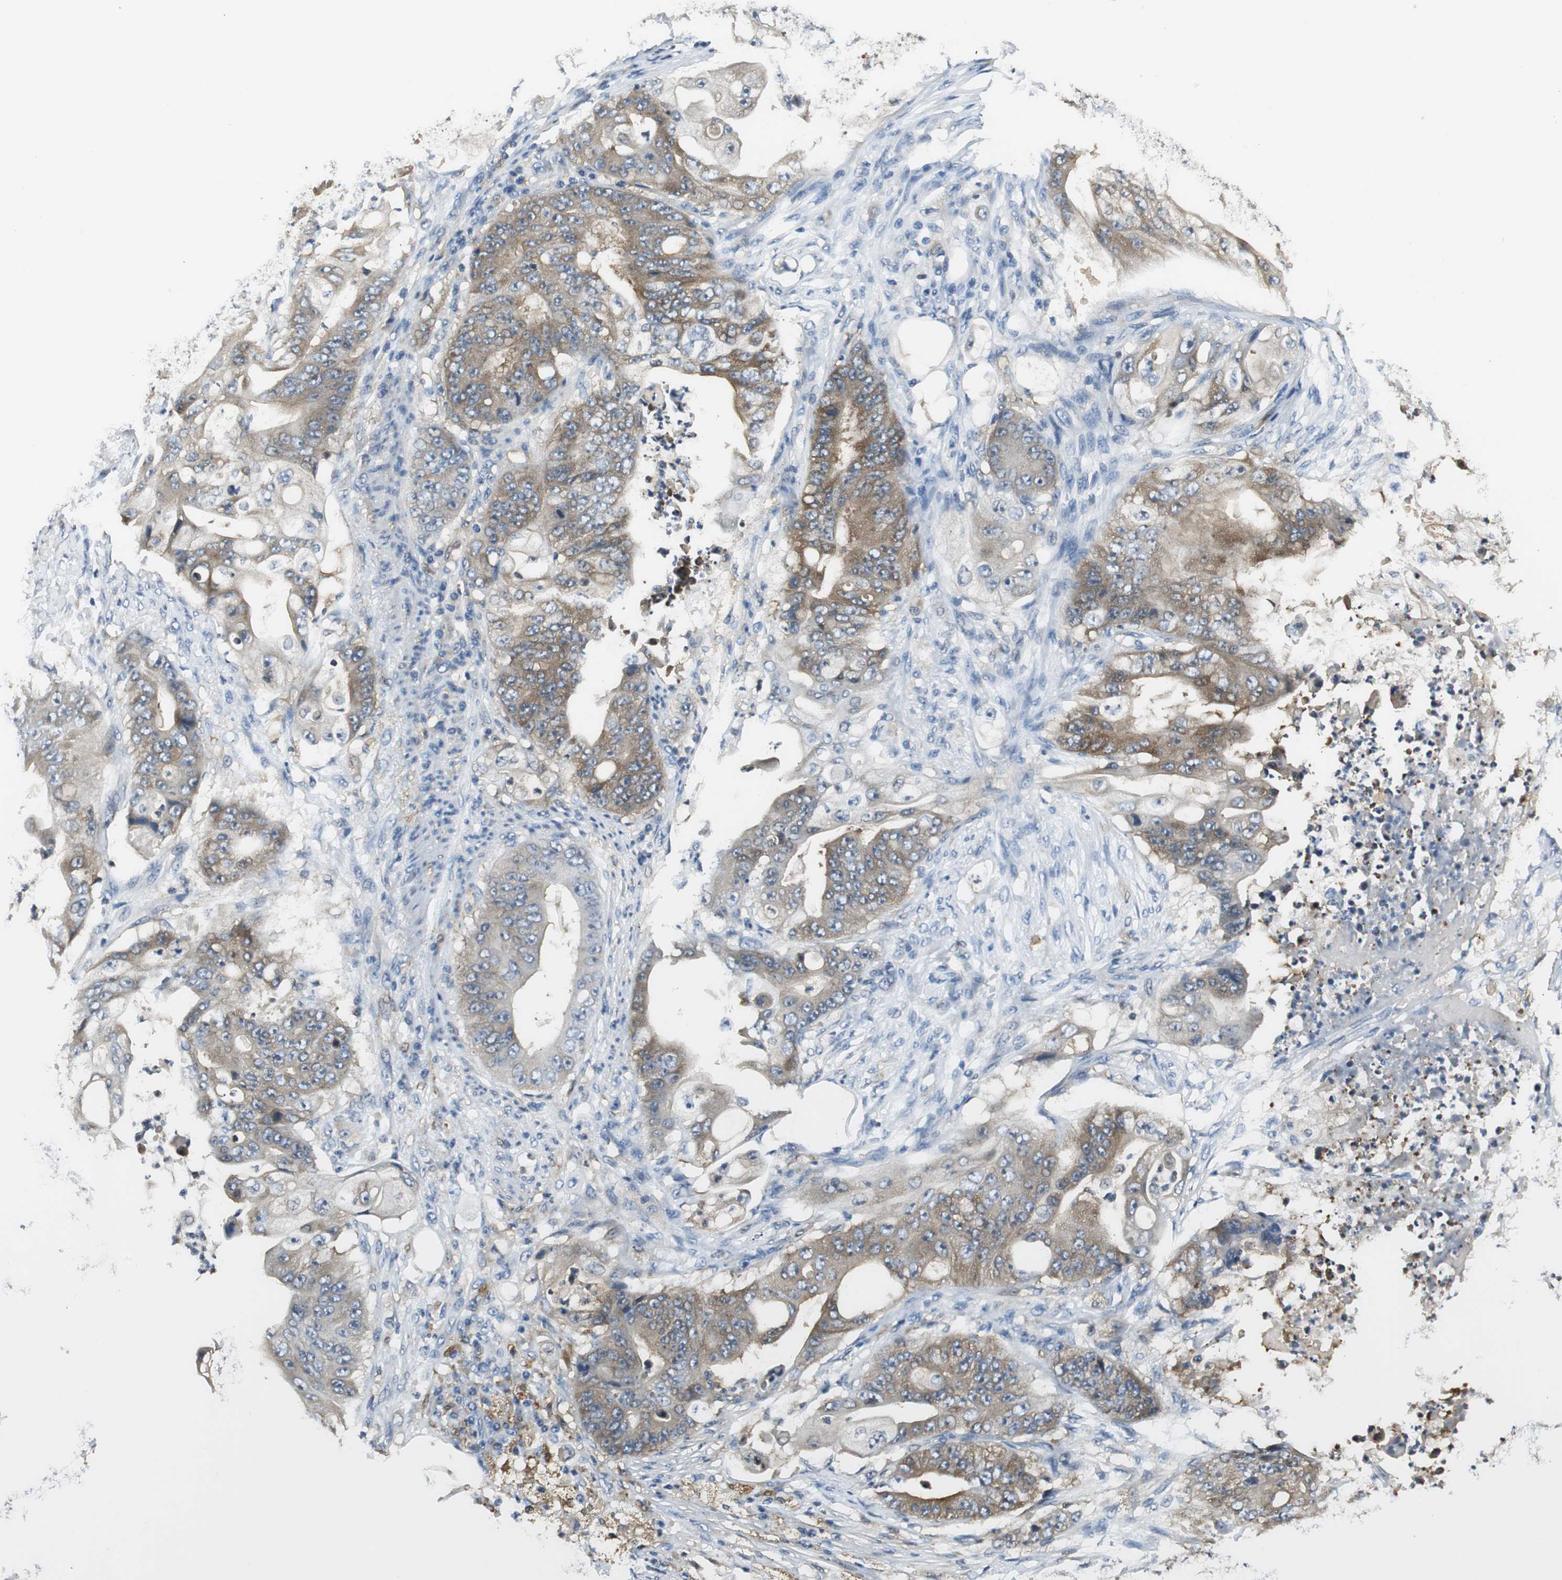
{"staining": {"intensity": "moderate", "quantity": ">75%", "location": "cytoplasmic/membranous"}, "tissue": "stomach cancer", "cell_type": "Tumor cells", "image_type": "cancer", "snomed": [{"axis": "morphology", "description": "Adenocarcinoma, NOS"}, {"axis": "topography", "description": "Stomach"}], "caption": "Immunohistochemical staining of stomach cancer (adenocarcinoma) displays moderate cytoplasmic/membranous protein expression in approximately >75% of tumor cells. The staining is performed using DAB brown chromogen to label protein expression. The nuclei are counter-stained blue using hematoxylin.", "gene": "ME1", "patient": {"sex": "female", "age": 73}}